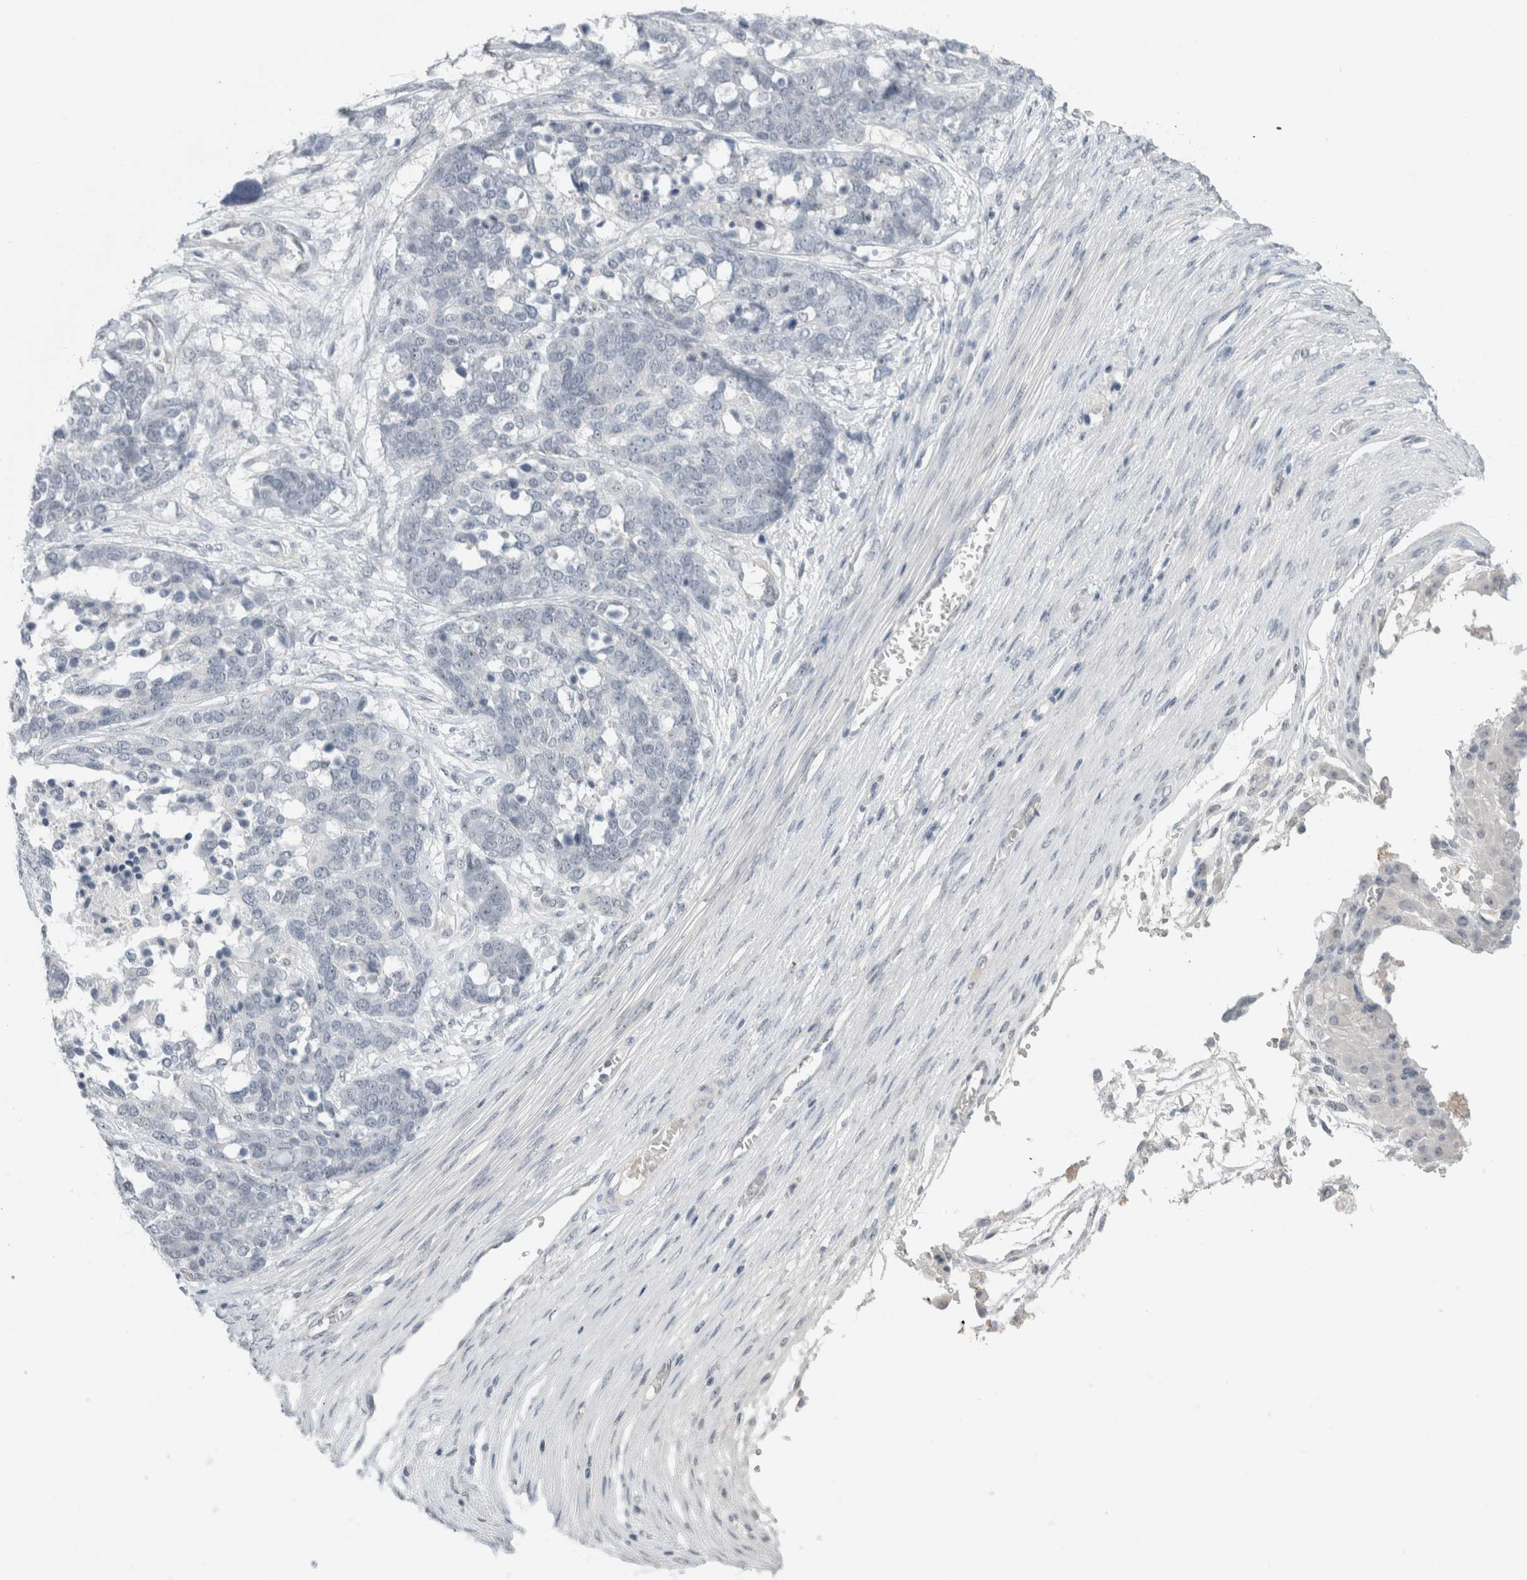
{"staining": {"intensity": "negative", "quantity": "none", "location": "none"}, "tissue": "ovarian cancer", "cell_type": "Tumor cells", "image_type": "cancer", "snomed": [{"axis": "morphology", "description": "Cystadenocarcinoma, serous, NOS"}, {"axis": "topography", "description": "Ovary"}], "caption": "A micrograph of ovarian cancer stained for a protein reveals no brown staining in tumor cells. (Immunohistochemistry, brightfield microscopy, high magnification).", "gene": "FMR1NB", "patient": {"sex": "female", "age": 44}}